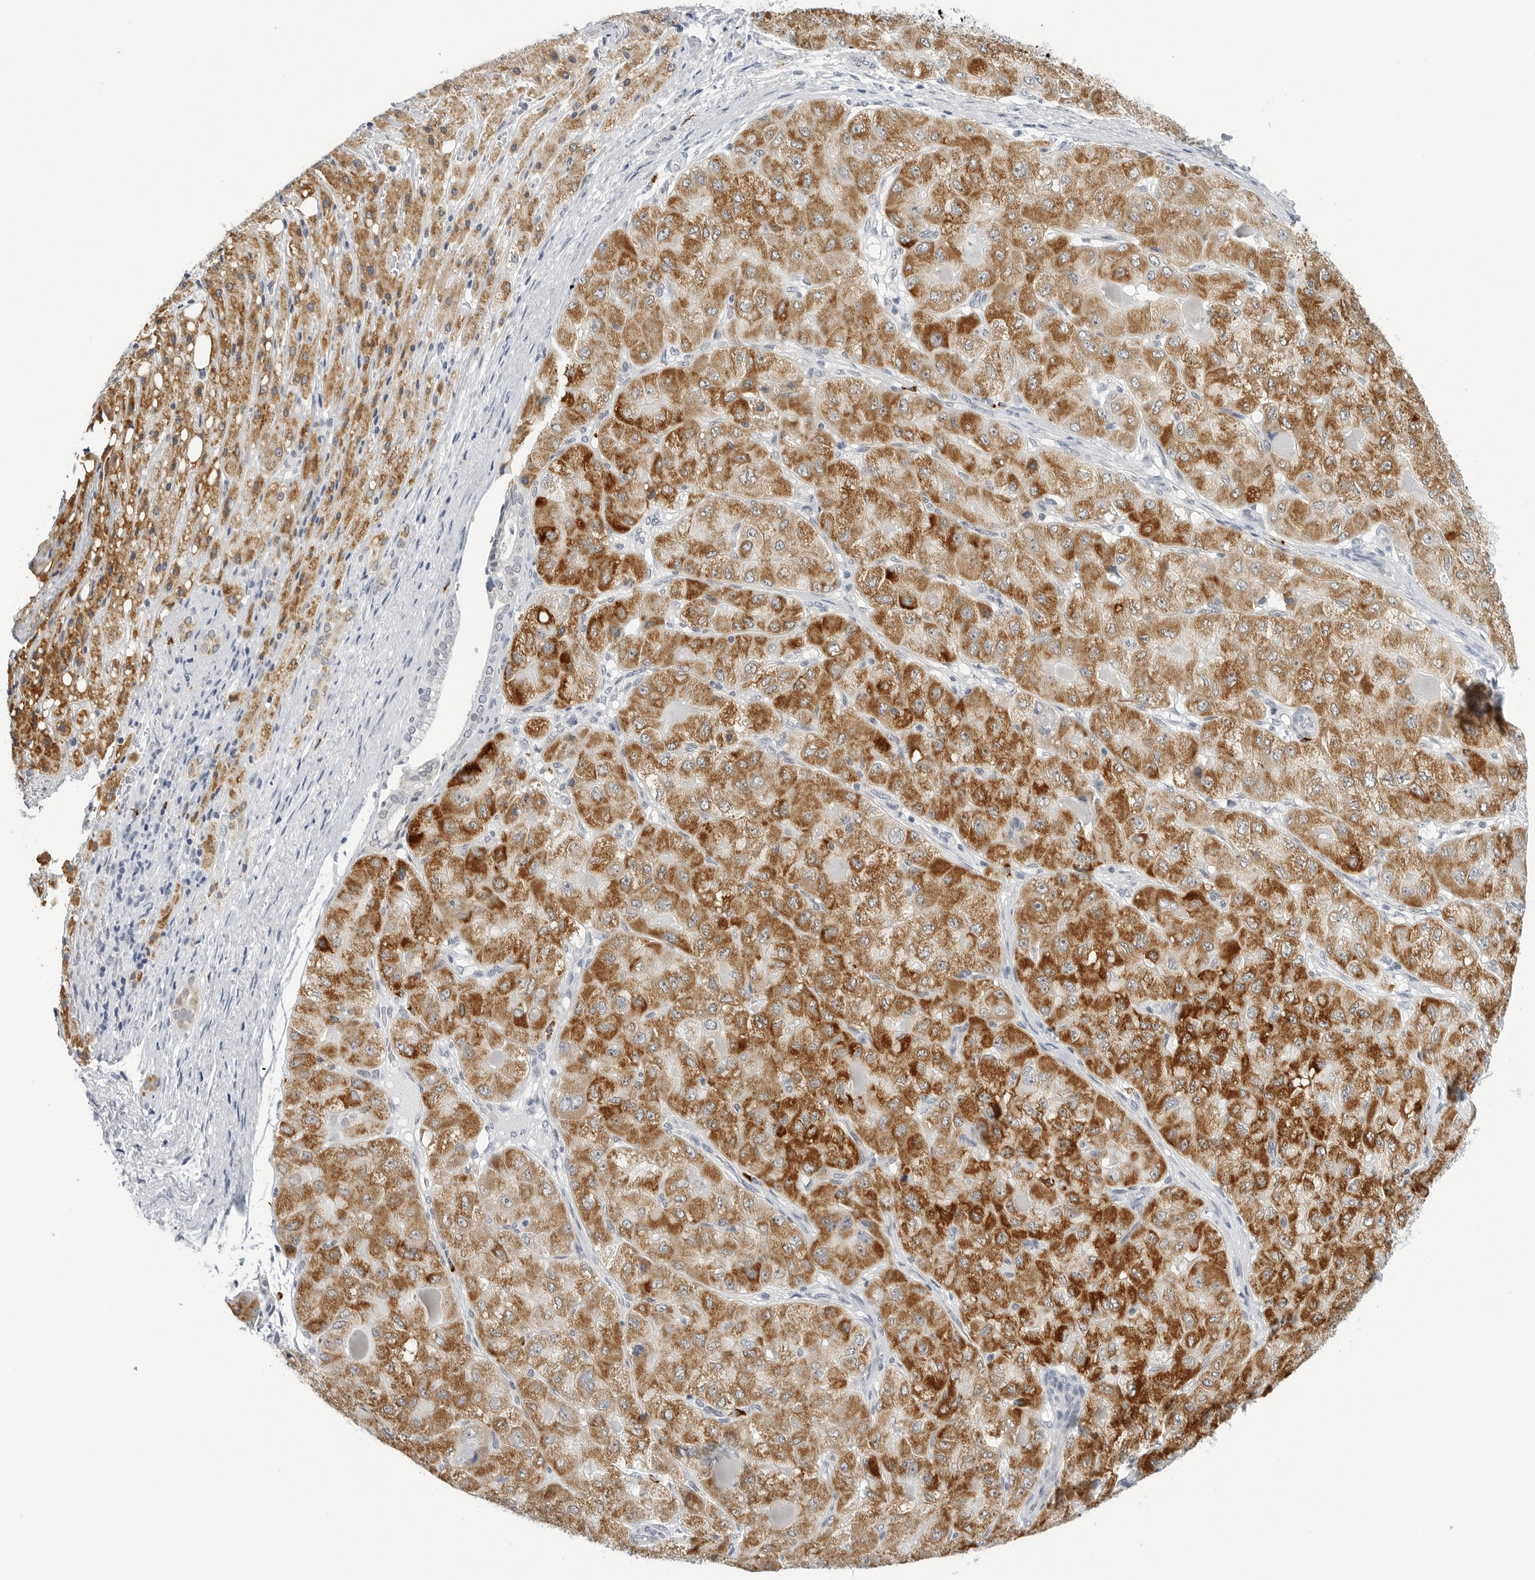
{"staining": {"intensity": "strong", "quantity": "25%-75%", "location": "cytoplasmic/membranous"}, "tissue": "liver cancer", "cell_type": "Tumor cells", "image_type": "cancer", "snomed": [{"axis": "morphology", "description": "Carcinoma, Hepatocellular, NOS"}, {"axis": "topography", "description": "Liver"}], "caption": "DAB (3,3'-diaminobenzidine) immunohistochemical staining of liver cancer exhibits strong cytoplasmic/membranous protein positivity in approximately 25%-75% of tumor cells. The staining is performed using DAB brown chromogen to label protein expression. The nuclei are counter-stained blue using hematoxylin.", "gene": "HSPB7", "patient": {"sex": "male", "age": 80}}